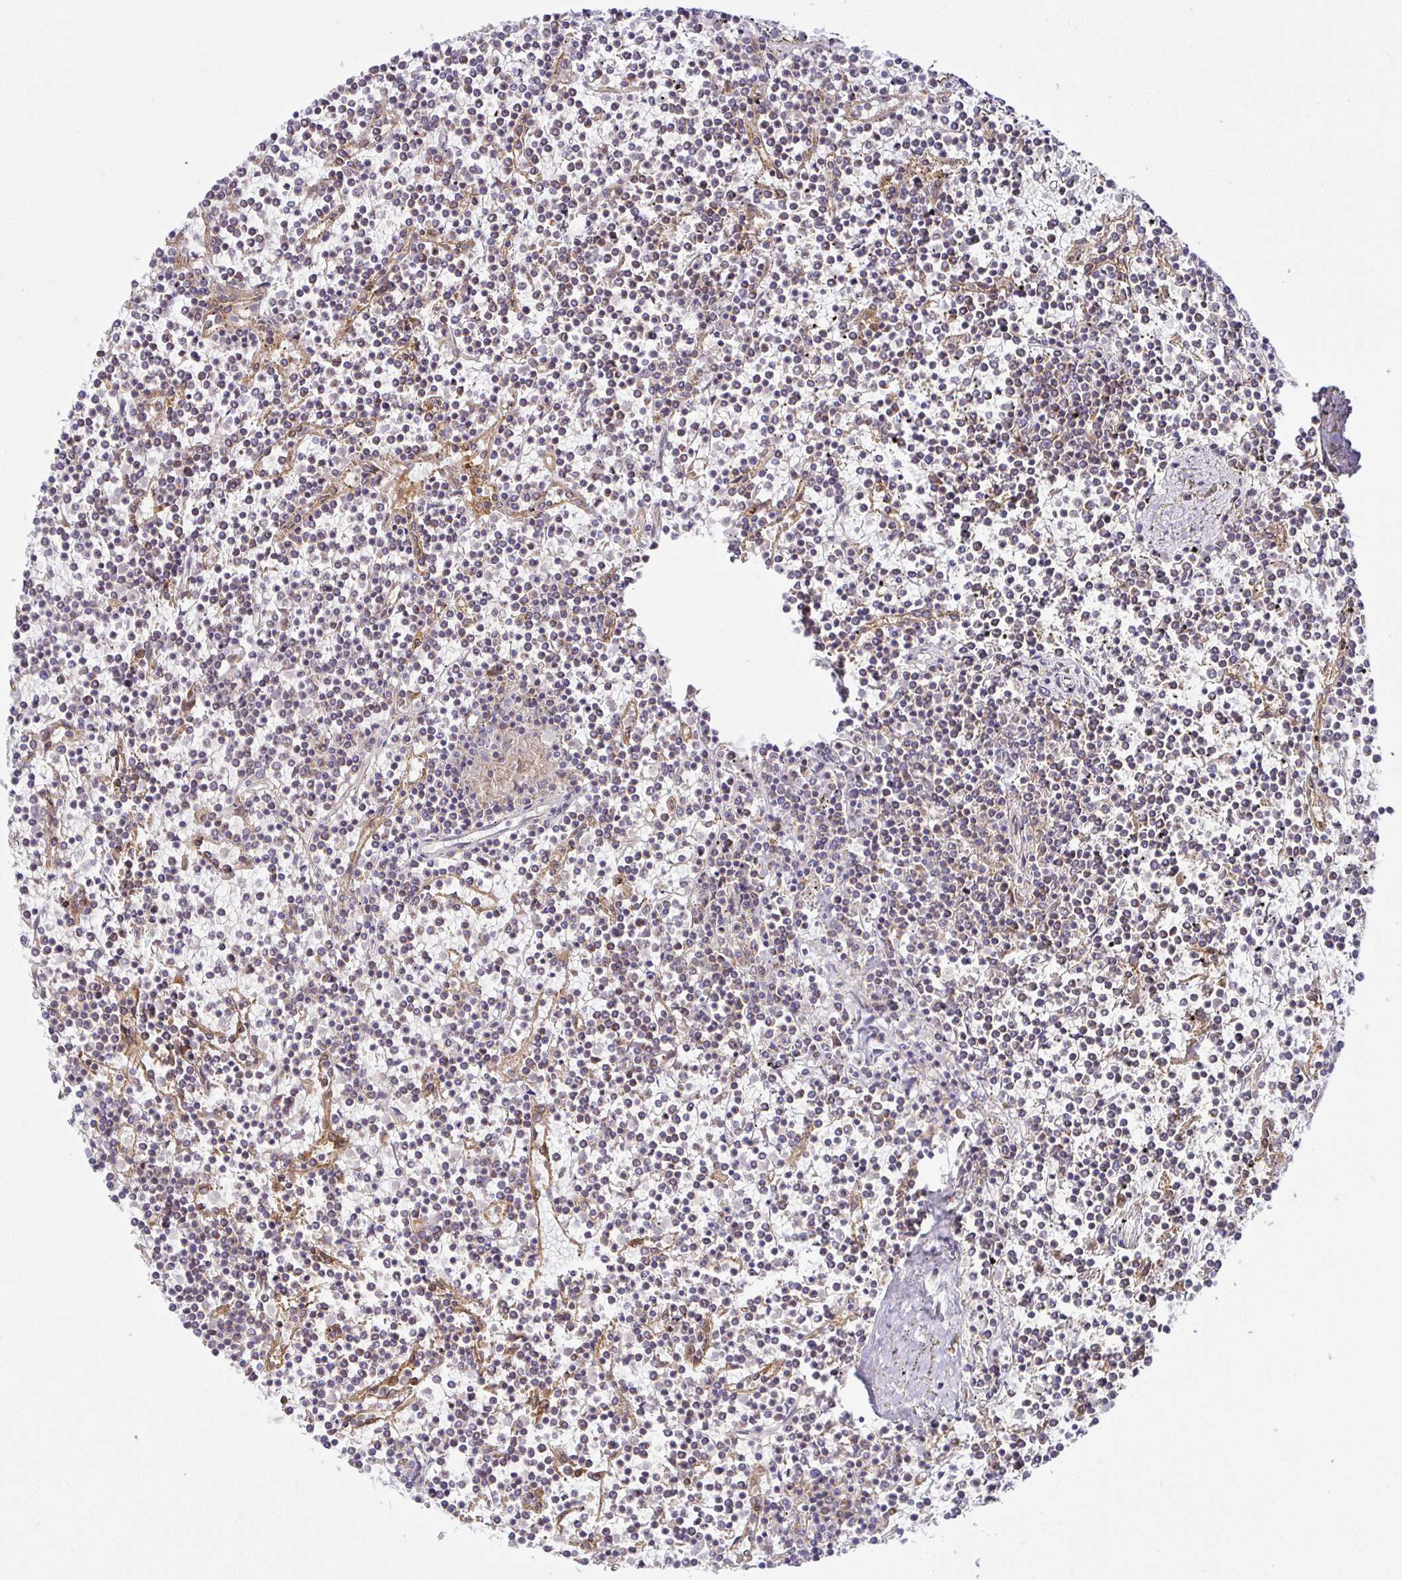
{"staining": {"intensity": "negative", "quantity": "none", "location": "none"}, "tissue": "lymphoma", "cell_type": "Tumor cells", "image_type": "cancer", "snomed": [{"axis": "morphology", "description": "Malignant lymphoma, non-Hodgkin's type, Low grade"}, {"axis": "topography", "description": "Spleen"}], "caption": "The immunohistochemistry (IHC) micrograph has no significant expression in tumor cells of low-grade malignant lymphoma, non-Hodgkin's type tissue.", "gene": "SNX8", "patient": {"sex": "female", "age": 19}}